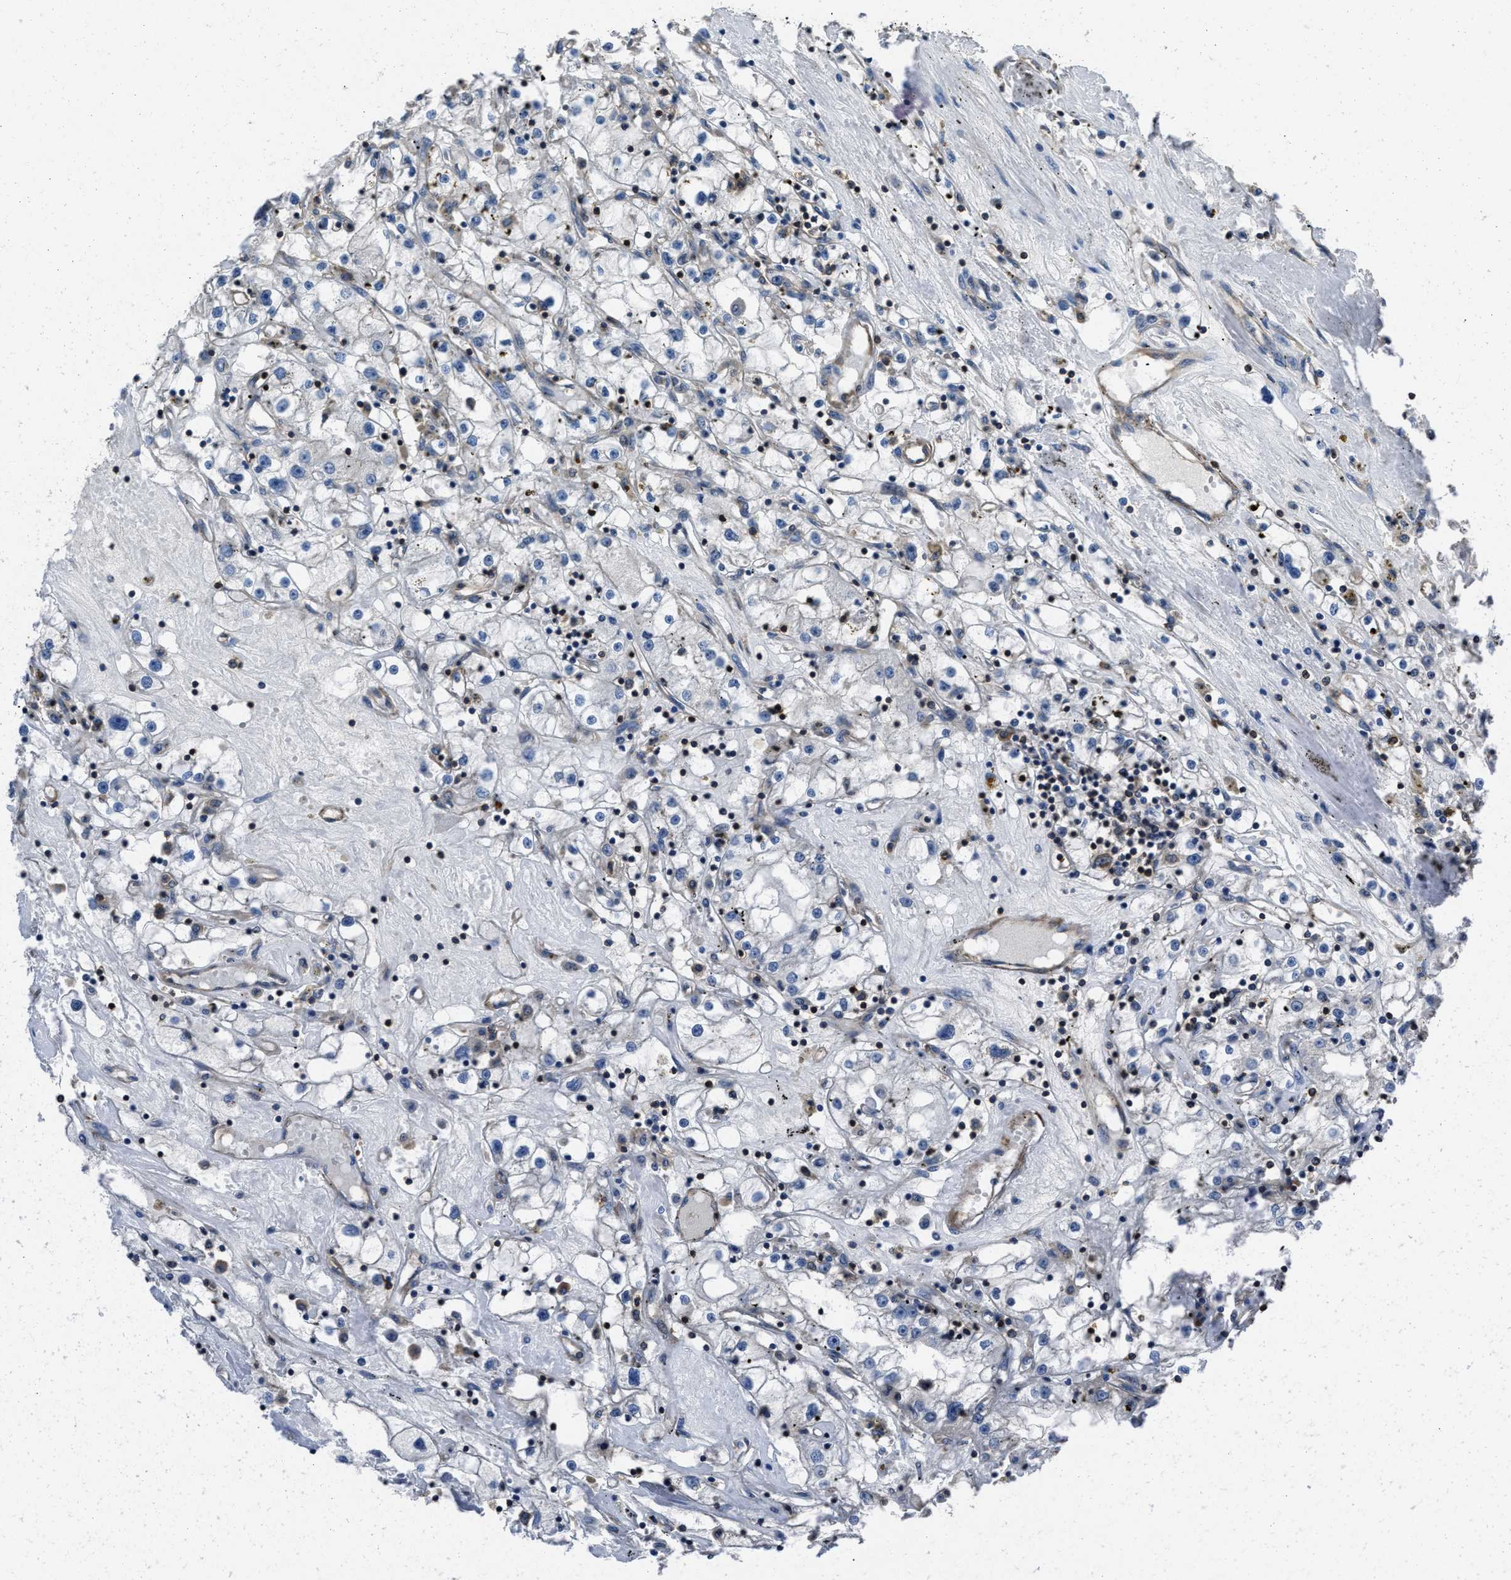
{"staining": {"intensity": "negative", "quantity": "none", "location": "none"}, "tissue": "renal cancer", "cell_type": "Tumor cells", "image_type": "cancer", "snomed": [{"axis": "morphology", "description": "Adenocarcinoma, NOS"}, {"axis": "topography", "description": "Kidney"}], "caption": "Immunohistochemical staining of human renal cancer (adenocarcinoma) reveals no significant staining in tumor cells.", "gene": "YARS1", "patient": {"sex": "male", "age": 56}}